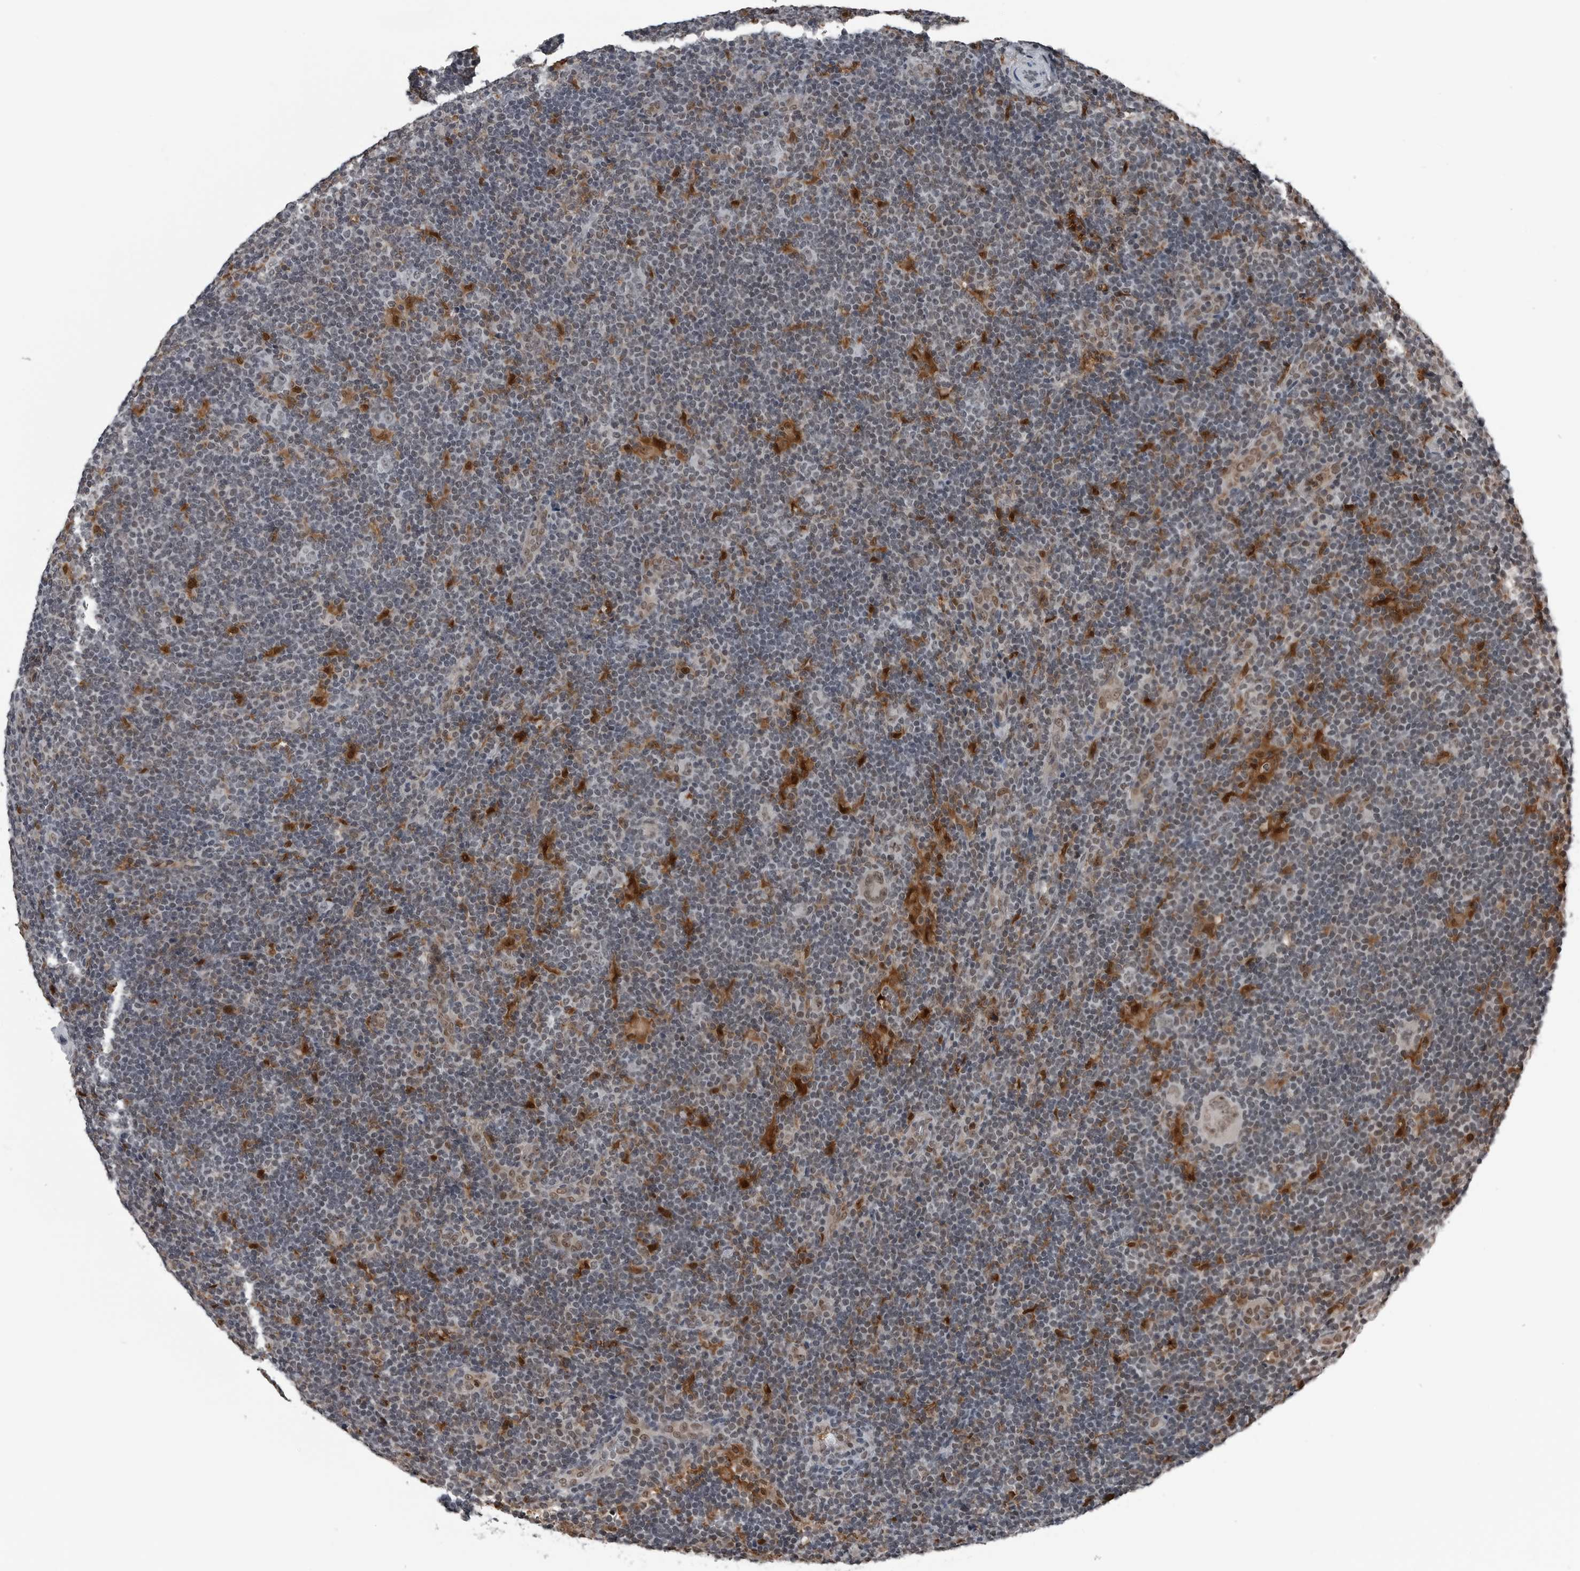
{"staining": {"intensity": "moderate", "quantity": "<25%", "location": "nuclear"}, "tissue": "lymphoma", "cell_type": "Tumor cells", "image_type": "cancer", "snomed": [{"axis": "morphology", "description": "Hodgkin's disease, NOS"}, {"axis": "topography", "description": "Lymph node"}], "caption": "Tumor cells show low levels of moderate nuclear staining in approximately <25% of cells in human lymphoma.", "gene": "AKR1A1", "patient": {"sex": "female", "age": 57}}